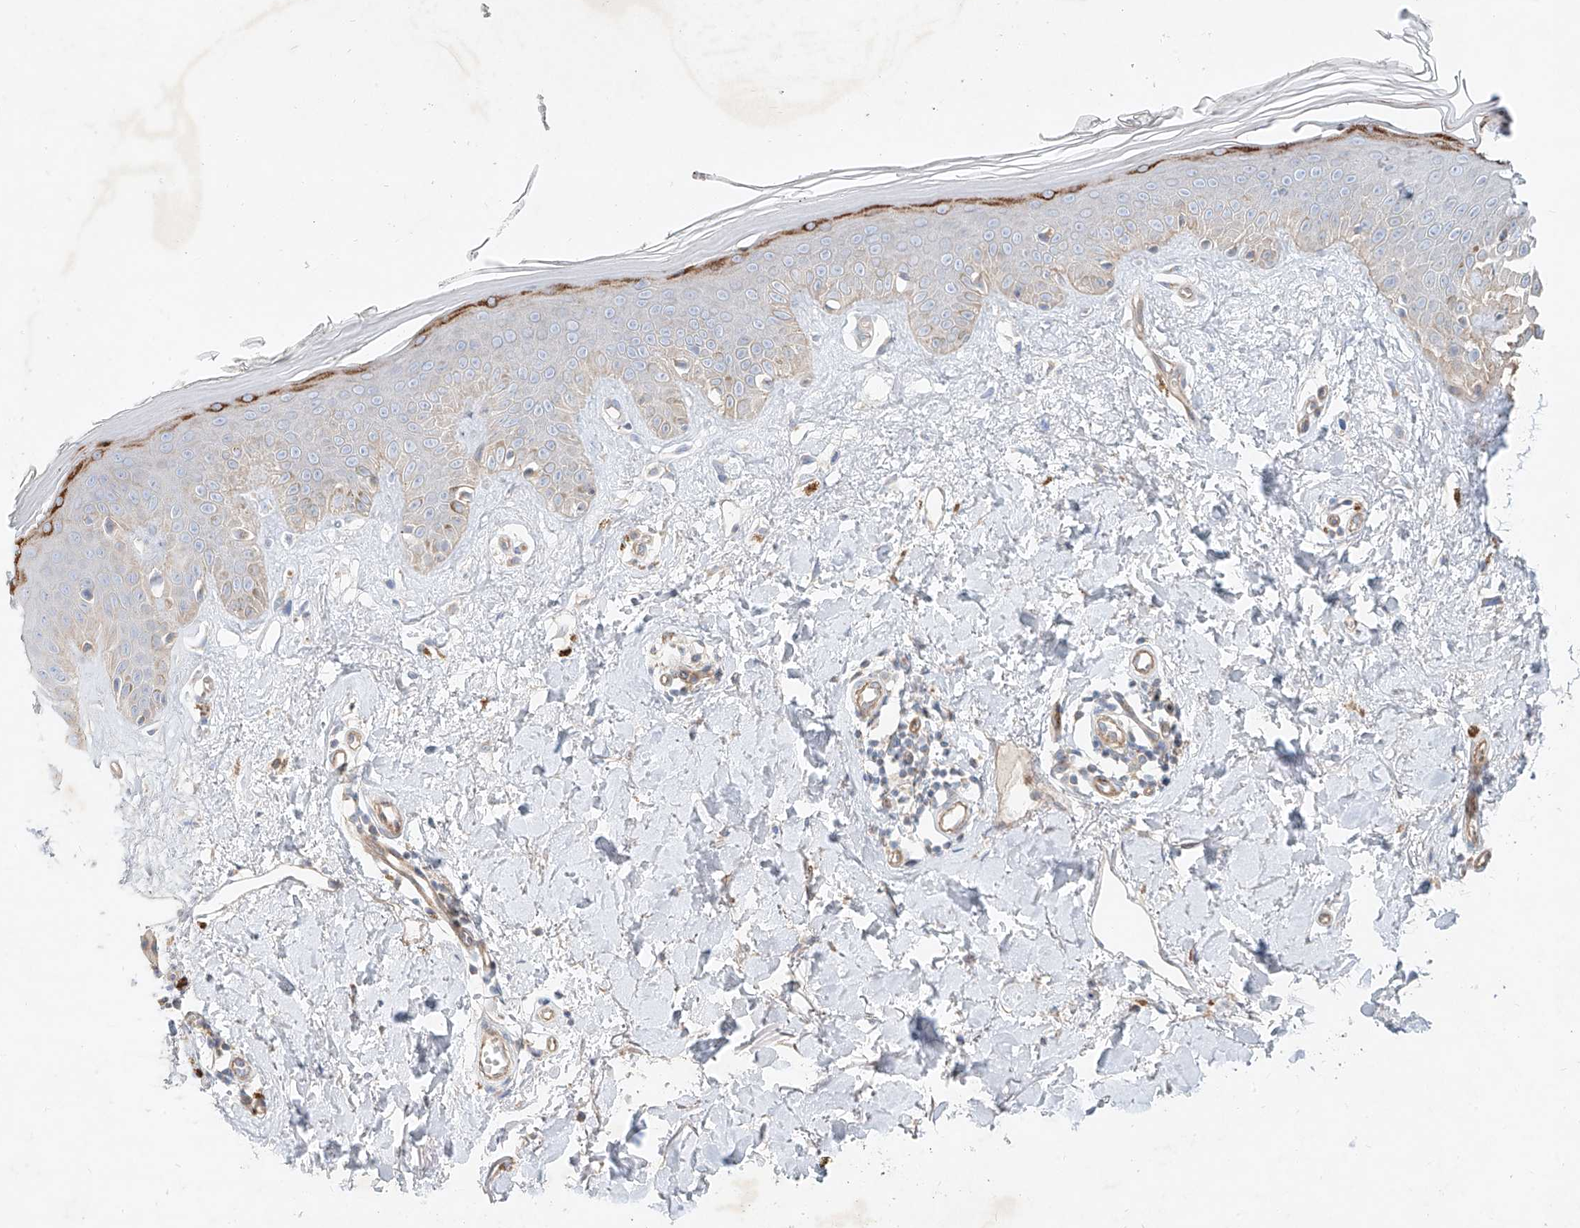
{"staining": {"intensity": "negative", "quantity": "none", "location": "none"}, "tissue": "skin", "cell_type": "Fibroblasts", "image_type": "normal", "snomed": [{"axis": "morphology", "description": "Normal tissue, NOS"}, {"axis": "topography", "description": "Skin"}], "caption": "Skin was stained to show a protein in brown. There is no significant staining in fibroblasts. (DAB (3,3'-diaminobenzidine) immunohistochemistry (IHC) with hematoxylin counter stain).", "gene": "AJM1", "patient": {"sex": "female", "age": 64}}